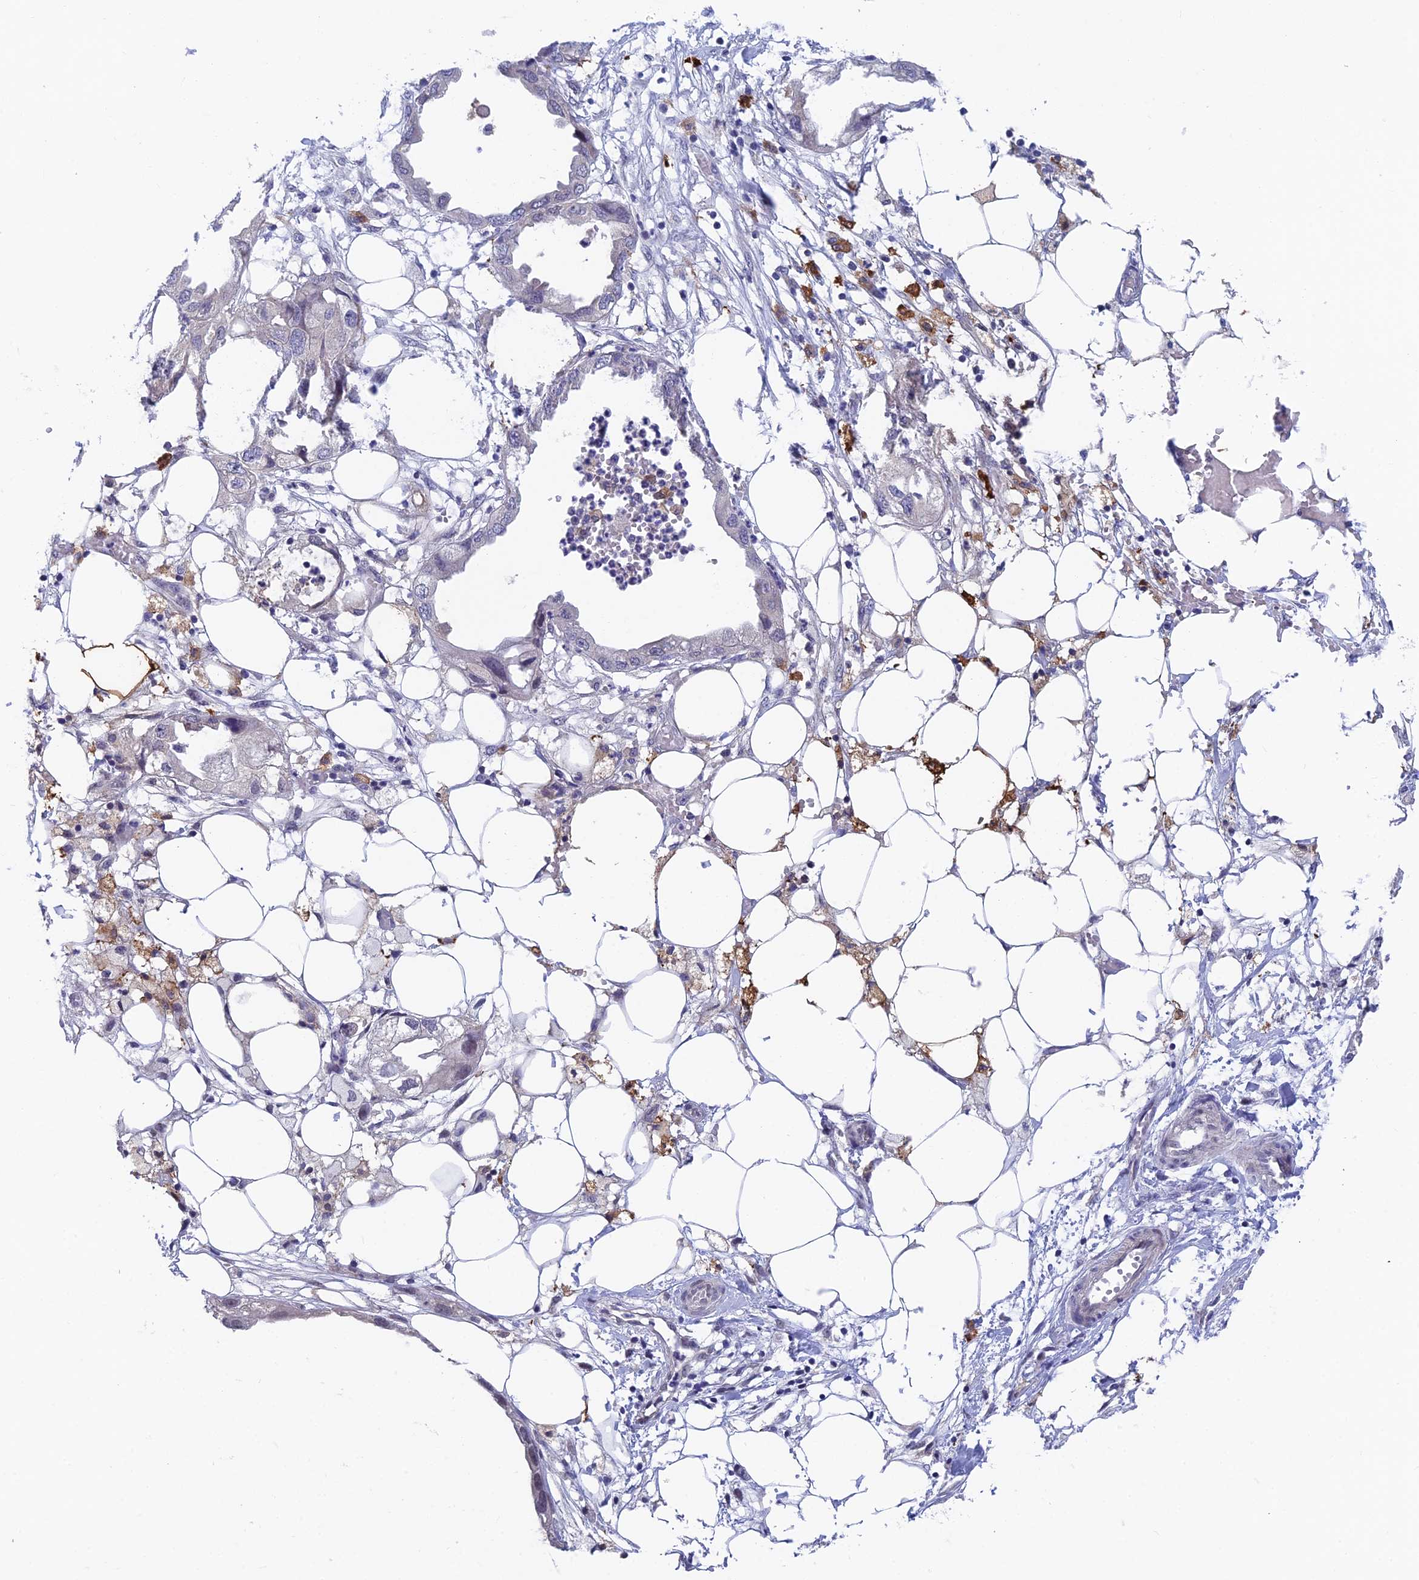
{"staining": {"intensity": "negative", "quantity": "none", "location": "none"}, "tissue": "endometrial cancer", "cell_type": "Tumor cells", "image_type": "cancer", "snomed": [{"axis": "morphology", "description": "Adenocarcinoma, NOS"}, {"axis": "morphology", "description": "Adenocarcinoma, metastatic, NOS"}, {"axis": "topography", "description": "Adipose tissue"}, {"axis": "topography", "description": "Endometrium"}], "caption": "Tumor cells show no significant protein positivity in endometrial cancer (metastatic adenocarcinoma).", "gene": "NSMCE1", "patient": {"sex": "female", "age": 67}}